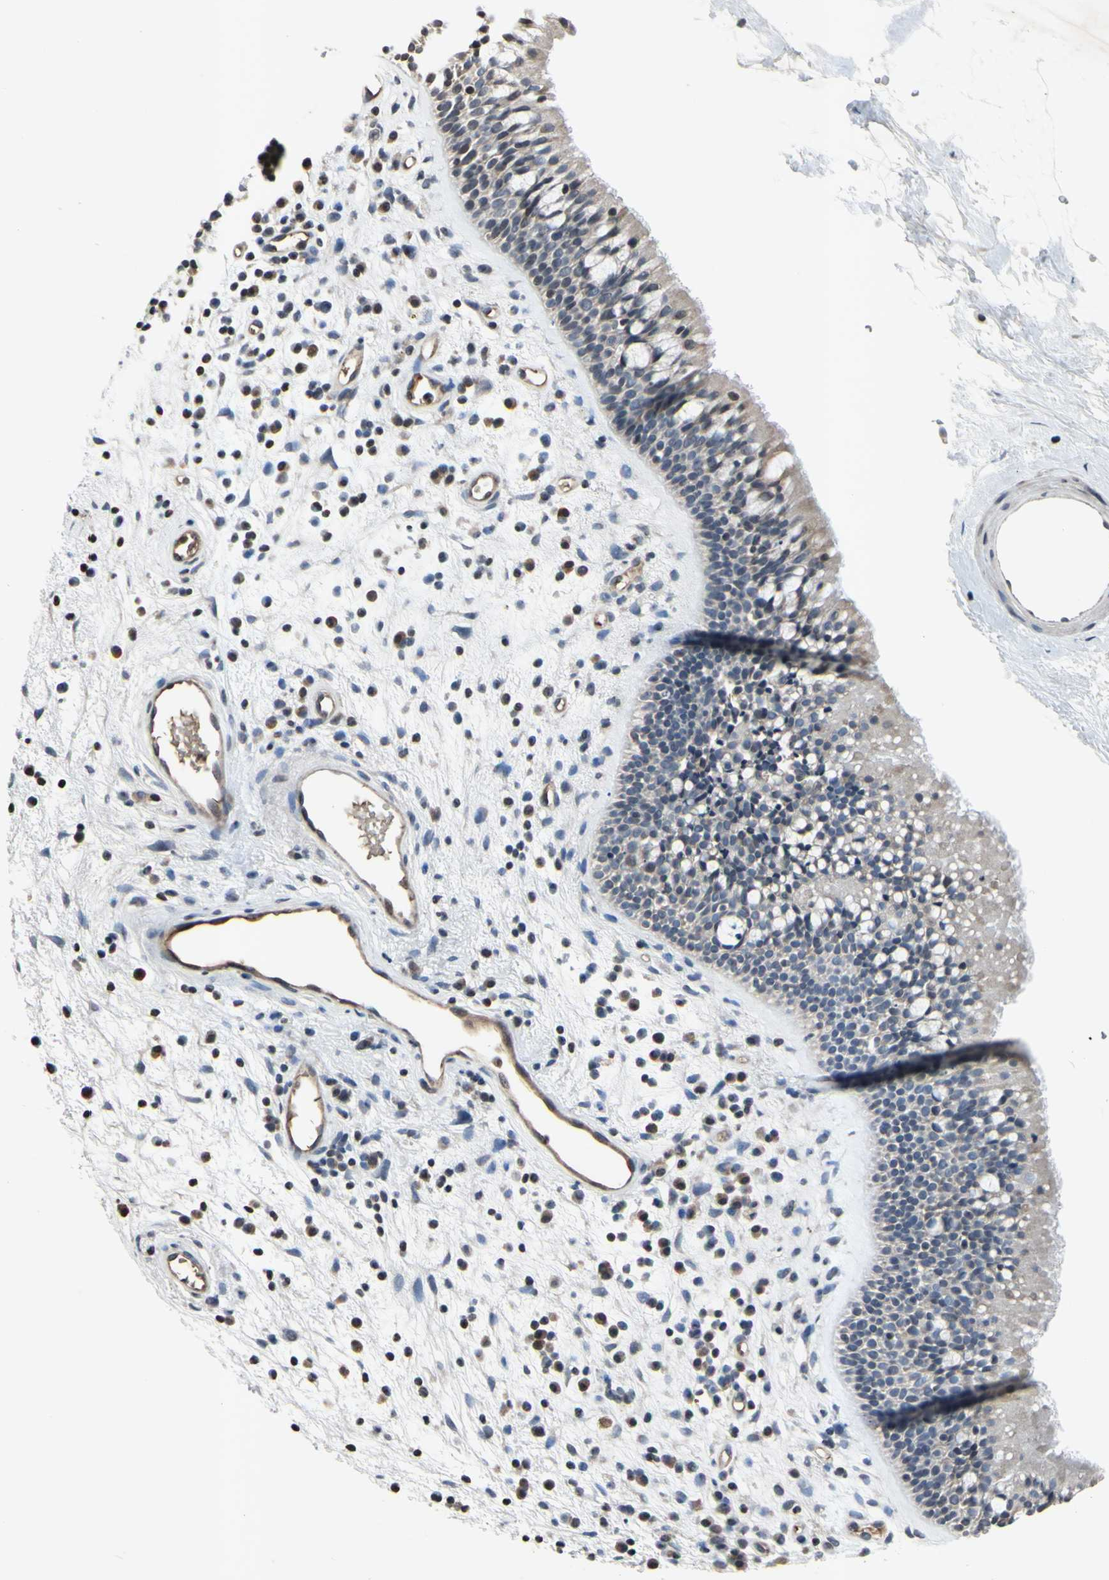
{"staining": {"intensity": "weak", "quantity": "<25%", "location": "cytoplasmic/membranous"}, "tissue": "nasopharynx", "cell_type": "Respiratory epithelial cells", "image_type": "normal", "snomed": [{"axis": "morphology", "description": "Normal tissue, NOS"}, {"axis": "morphology", "description": "Inflammation, NOS"}, {"axis": "topography", "description": "Nasopharynx"}], "caption": "High magnification brightfield microscopy of unremarkable nasopharynx stained with DAB (3,3'-diaminobenzidine) (brown) and counterstained with hematoxylin (blue): respiratory epithelial cells show no significant expression. (DAB immunohistochemistry, high magnification).", "gene": "ARG1", "patient": {"sex": "male", "age": 48}}